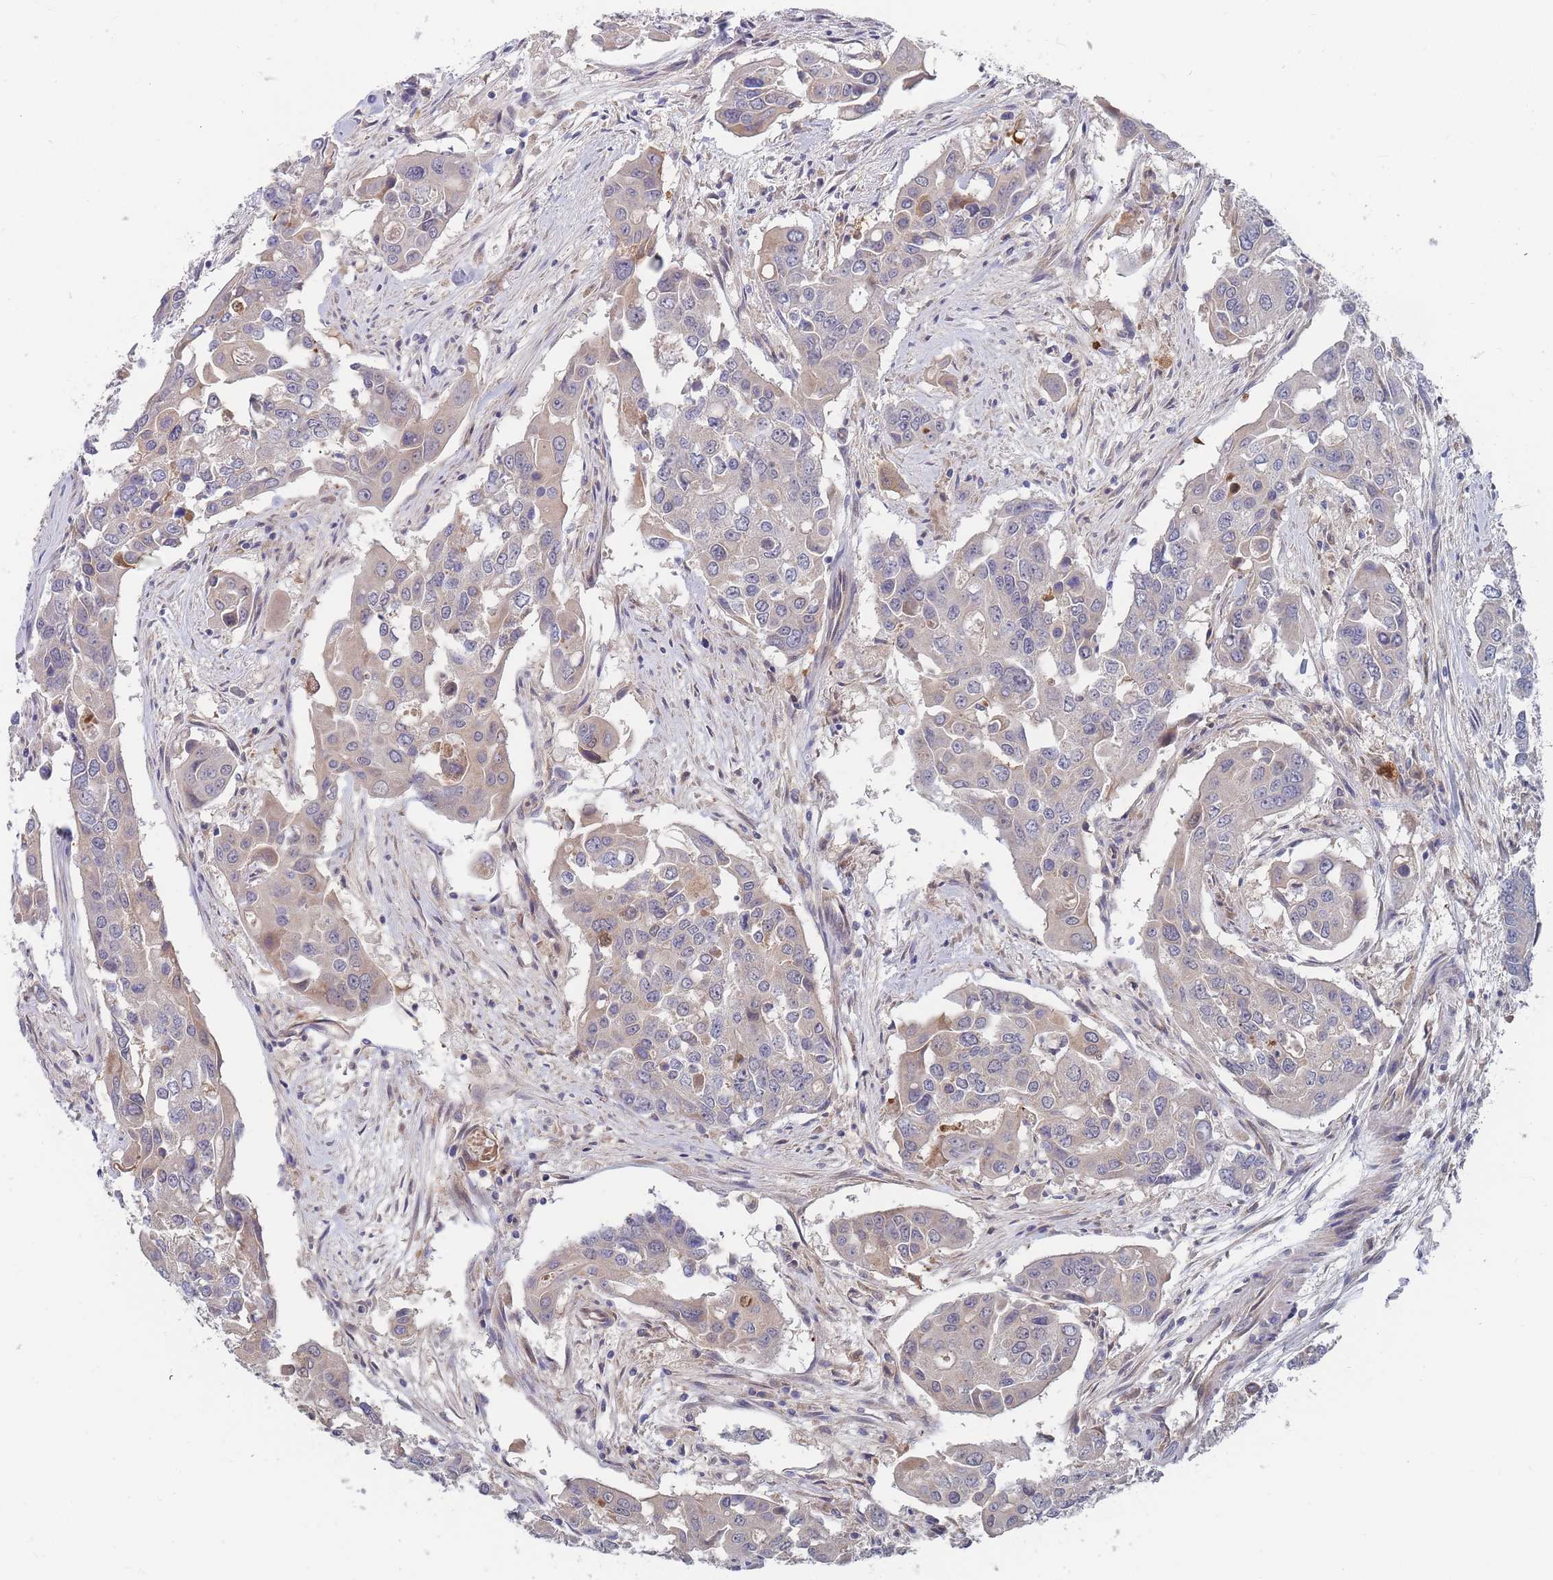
{"staining": {"intensity": "weak", "quantity": "<25%", "location": "cytoplasmic/membranous"}, "tissue": "colorectal cancer", "cell_type": "Tumor cells", "image_type": "cancer", "snomed": [{"axis": "morphology", "description": "Adenocarcinoma, NOS"}, {"axis": "topography", "description": "Colon"}], "caption": "Immunohistochemistry micrograph of colorectal cancer stained for a protein (brown), which demonstrates no staining in tumor cells.", "gene": "NUB1", "patient": {"sex": "male", "age": 77}}